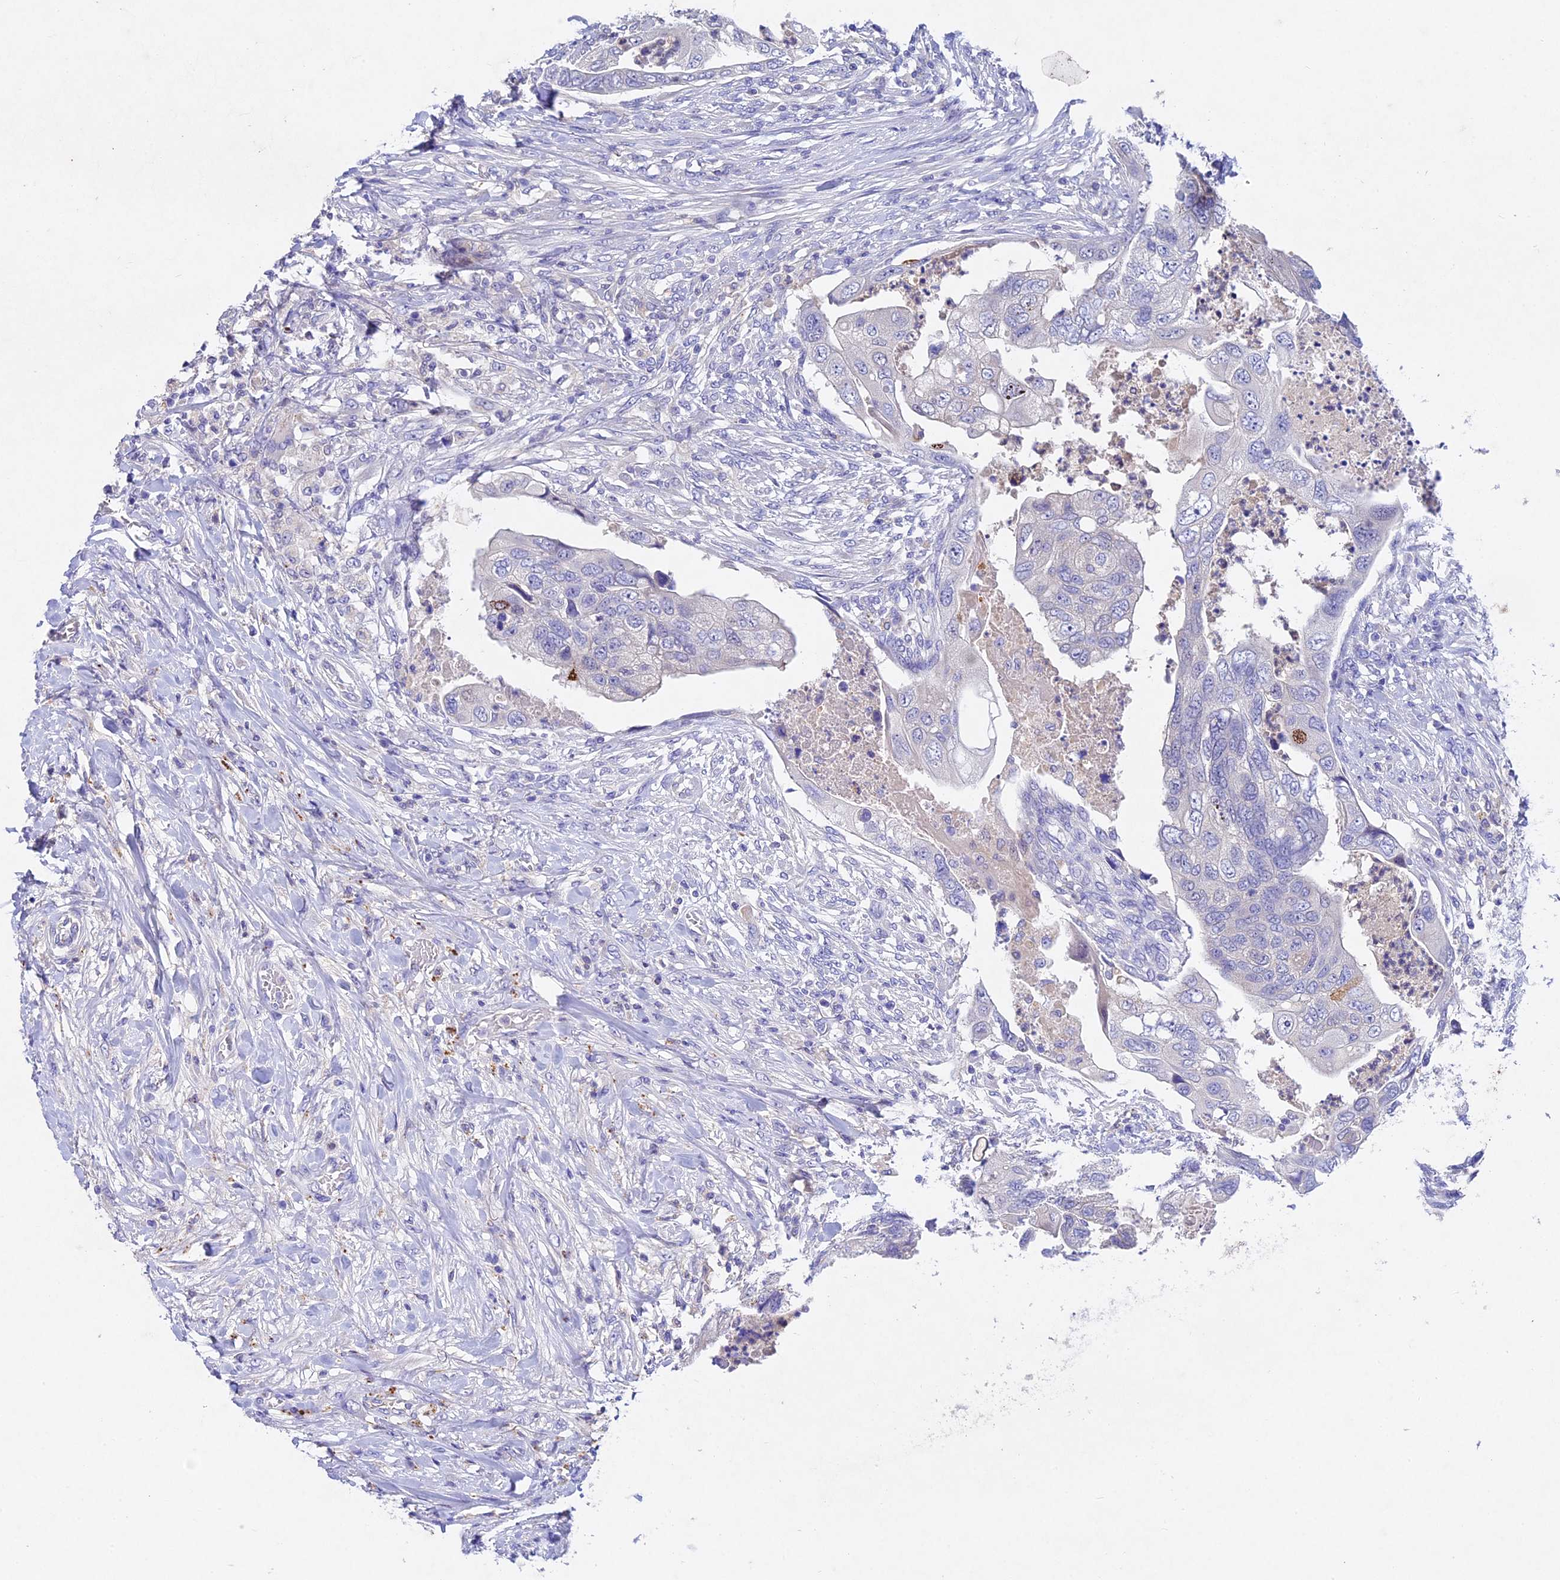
{"staining": {"intensity": "negative", "quantity": "none", "location": "none"}, "tissue": "colorectal cancer", "cell_type": "Tumor cells", "image_type": "cancer", "snomed": [{"axis": "morphology", "description": "Adenocarcinoma, NOS"}, {"axis": "topography", "description": "Rectum"}], "caption": "Histopathology image shows no significant protein staining in tumor cells of adenocarcinoma (colorectal). (DAB IHC visualized using brightfield microscopy, high magnification).", "gene": "TGDS", "patient": {"sex": "male", "age": 63}}